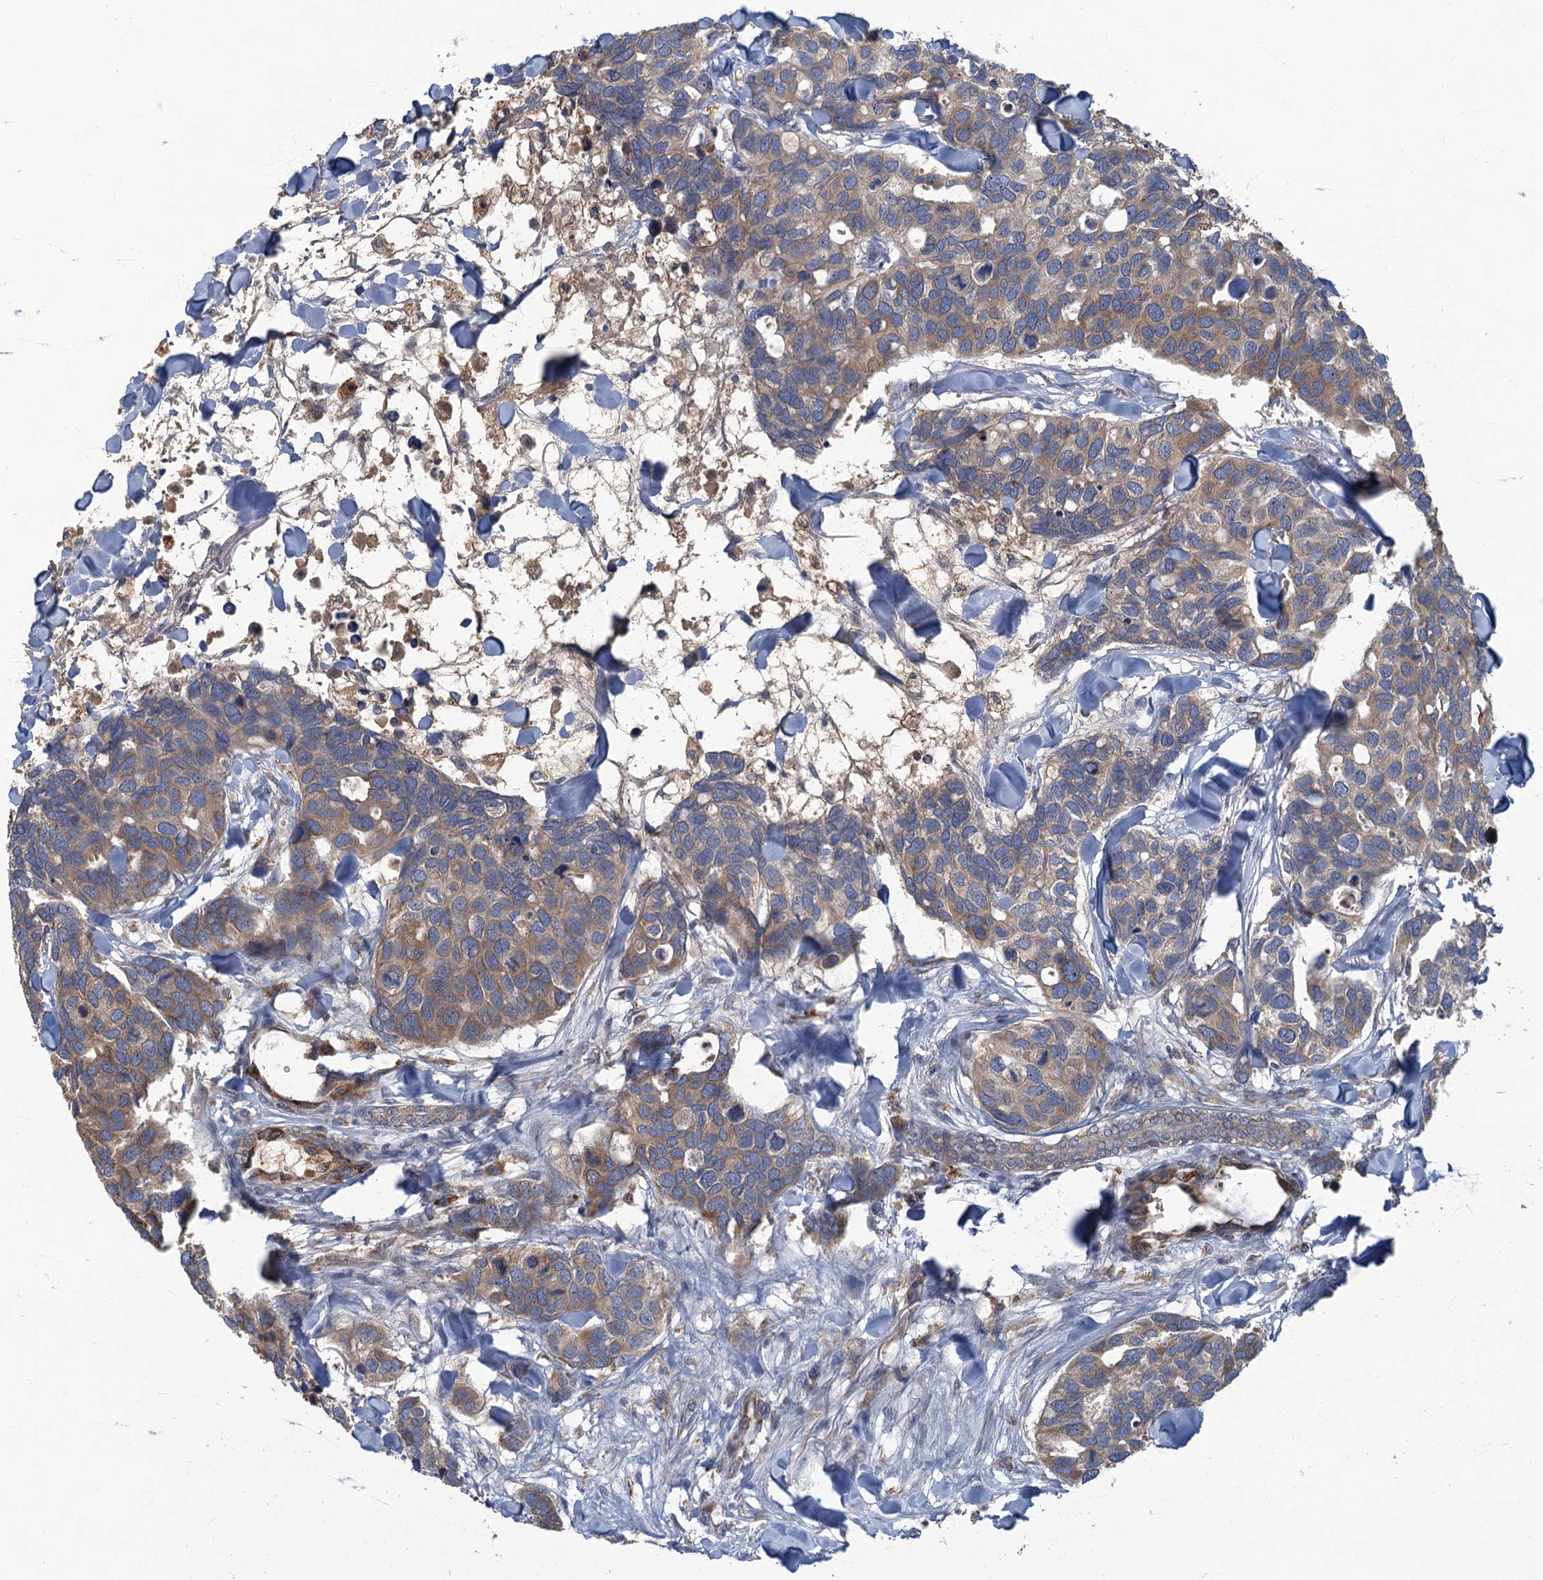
{"staining": {"intensity": "moderate", "quantity": ">75%", "location": "cytoplasmic/membranous"}, "tissue": "breast cancer", "cell_type": "Tumor cells", "image_type": "cancer", "snomed": [{"axis": "morphology", "description": "Duct carcinoma"}, {"axis": "topography", "description": "Breast"}], "caption": "Immunohistochemical staining of human breast intraductal carcinoma demonstrates medium levels of moderate cytoplasmic/membranous protein staining in approximately >75% of tumor cells.", "gene": "SPDYC", "patient": {"sex": "female", "age": 83}}